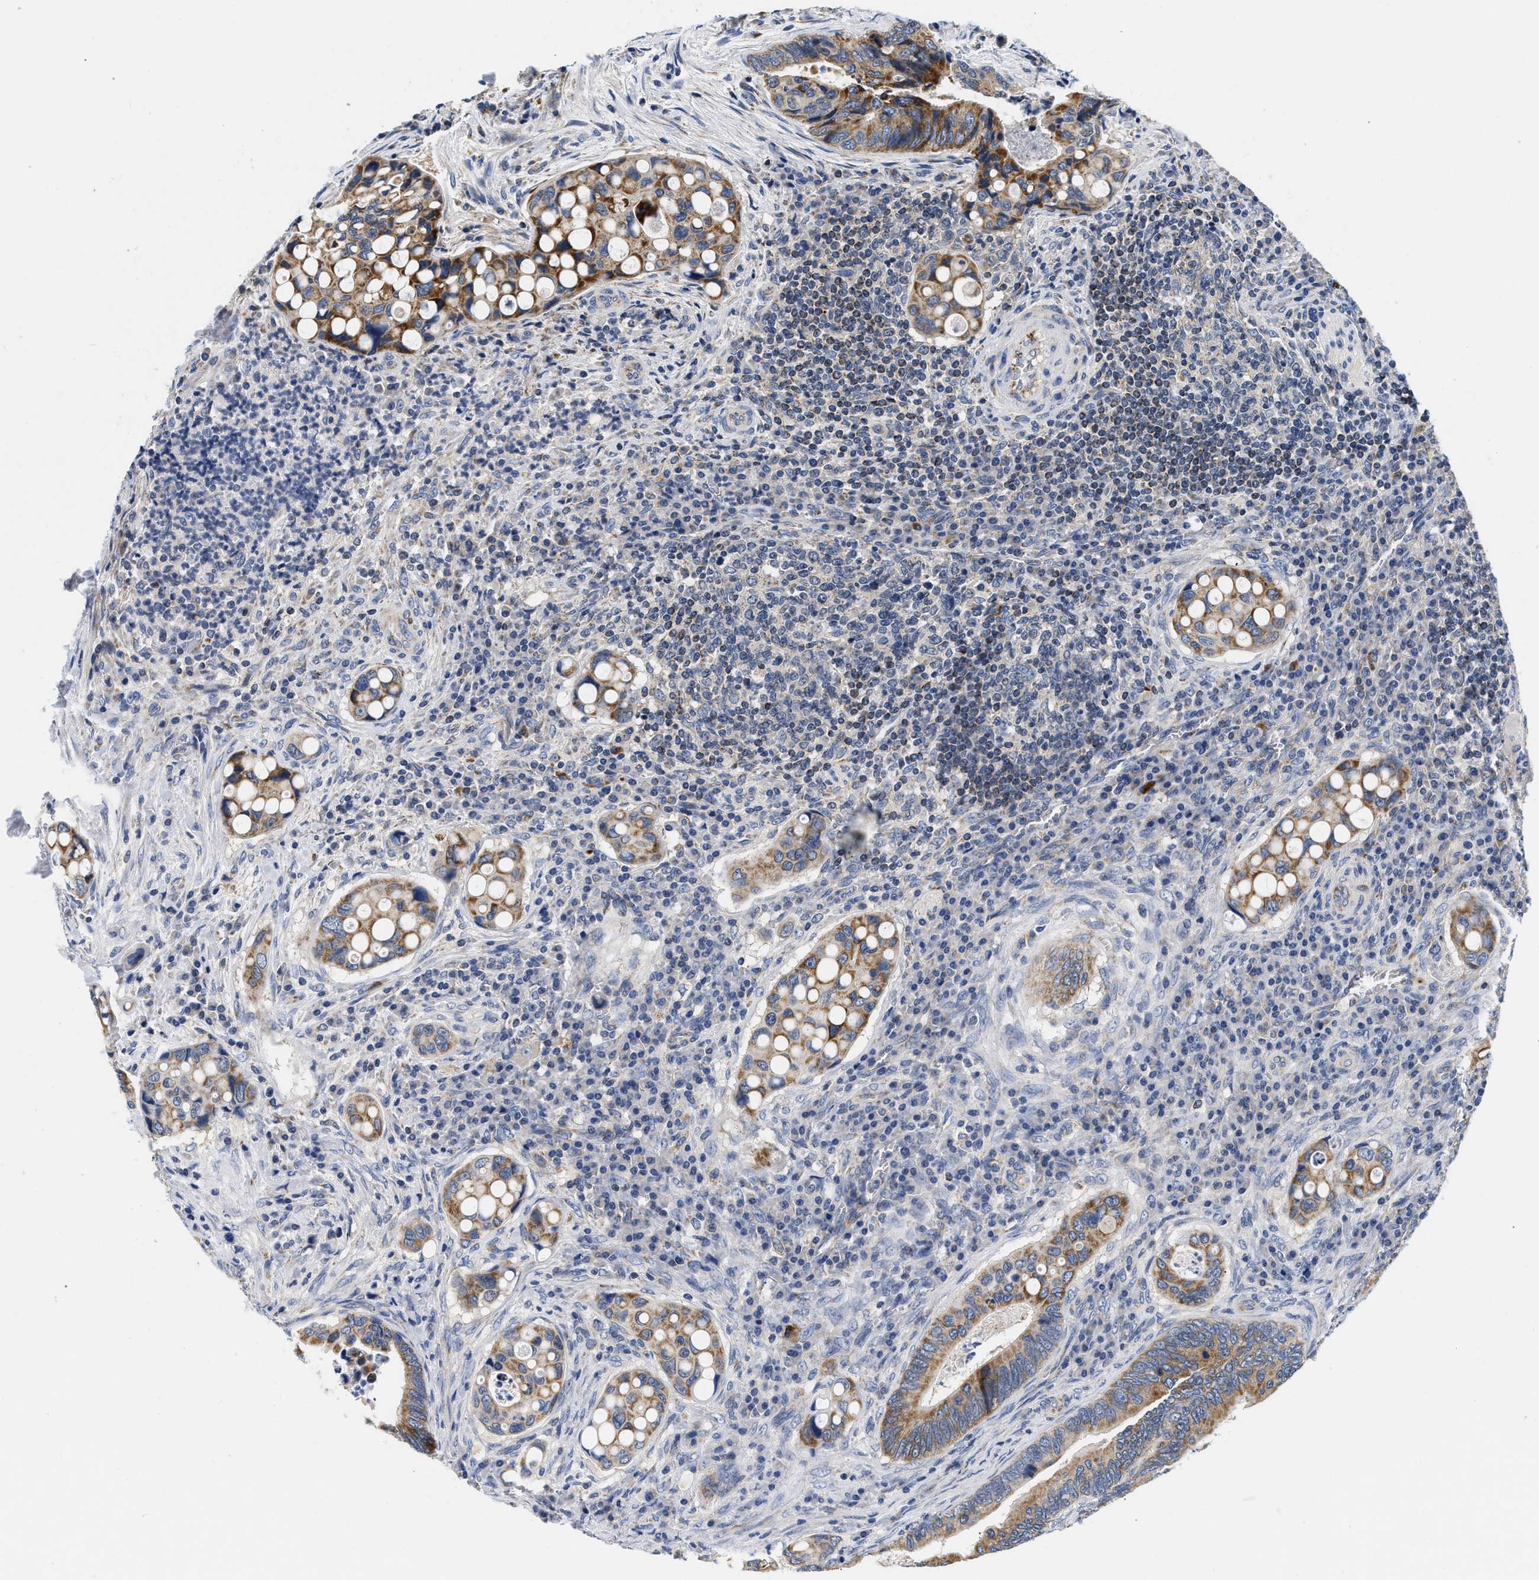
{"staining": {"intensity": "moderate", "quantity": ">75%", "location": "cytoplasmic/membranous"}, "tissue": "colorectal cancer", "cell_type": "Tumor cells", "image_type": "cancer", "snomed": [{"axis": "morphology", "description": "Inflammation, NOS"}, {"axis": "morphology", "description": "Adenocarcinoma, NOS"}, {"axis": "topography", "description": "Colon"}], "caption": "A histopathology image of colorectal cancer stained for a protein demonstrates moderate cytoplasmic/membranous brown staining in tumor cells. Immunohistochemistry stains the protein of interest in brown and the nuclei are stained blue.", "gene": "PDP1", "patient": {"sex": "male", "age": 72}}